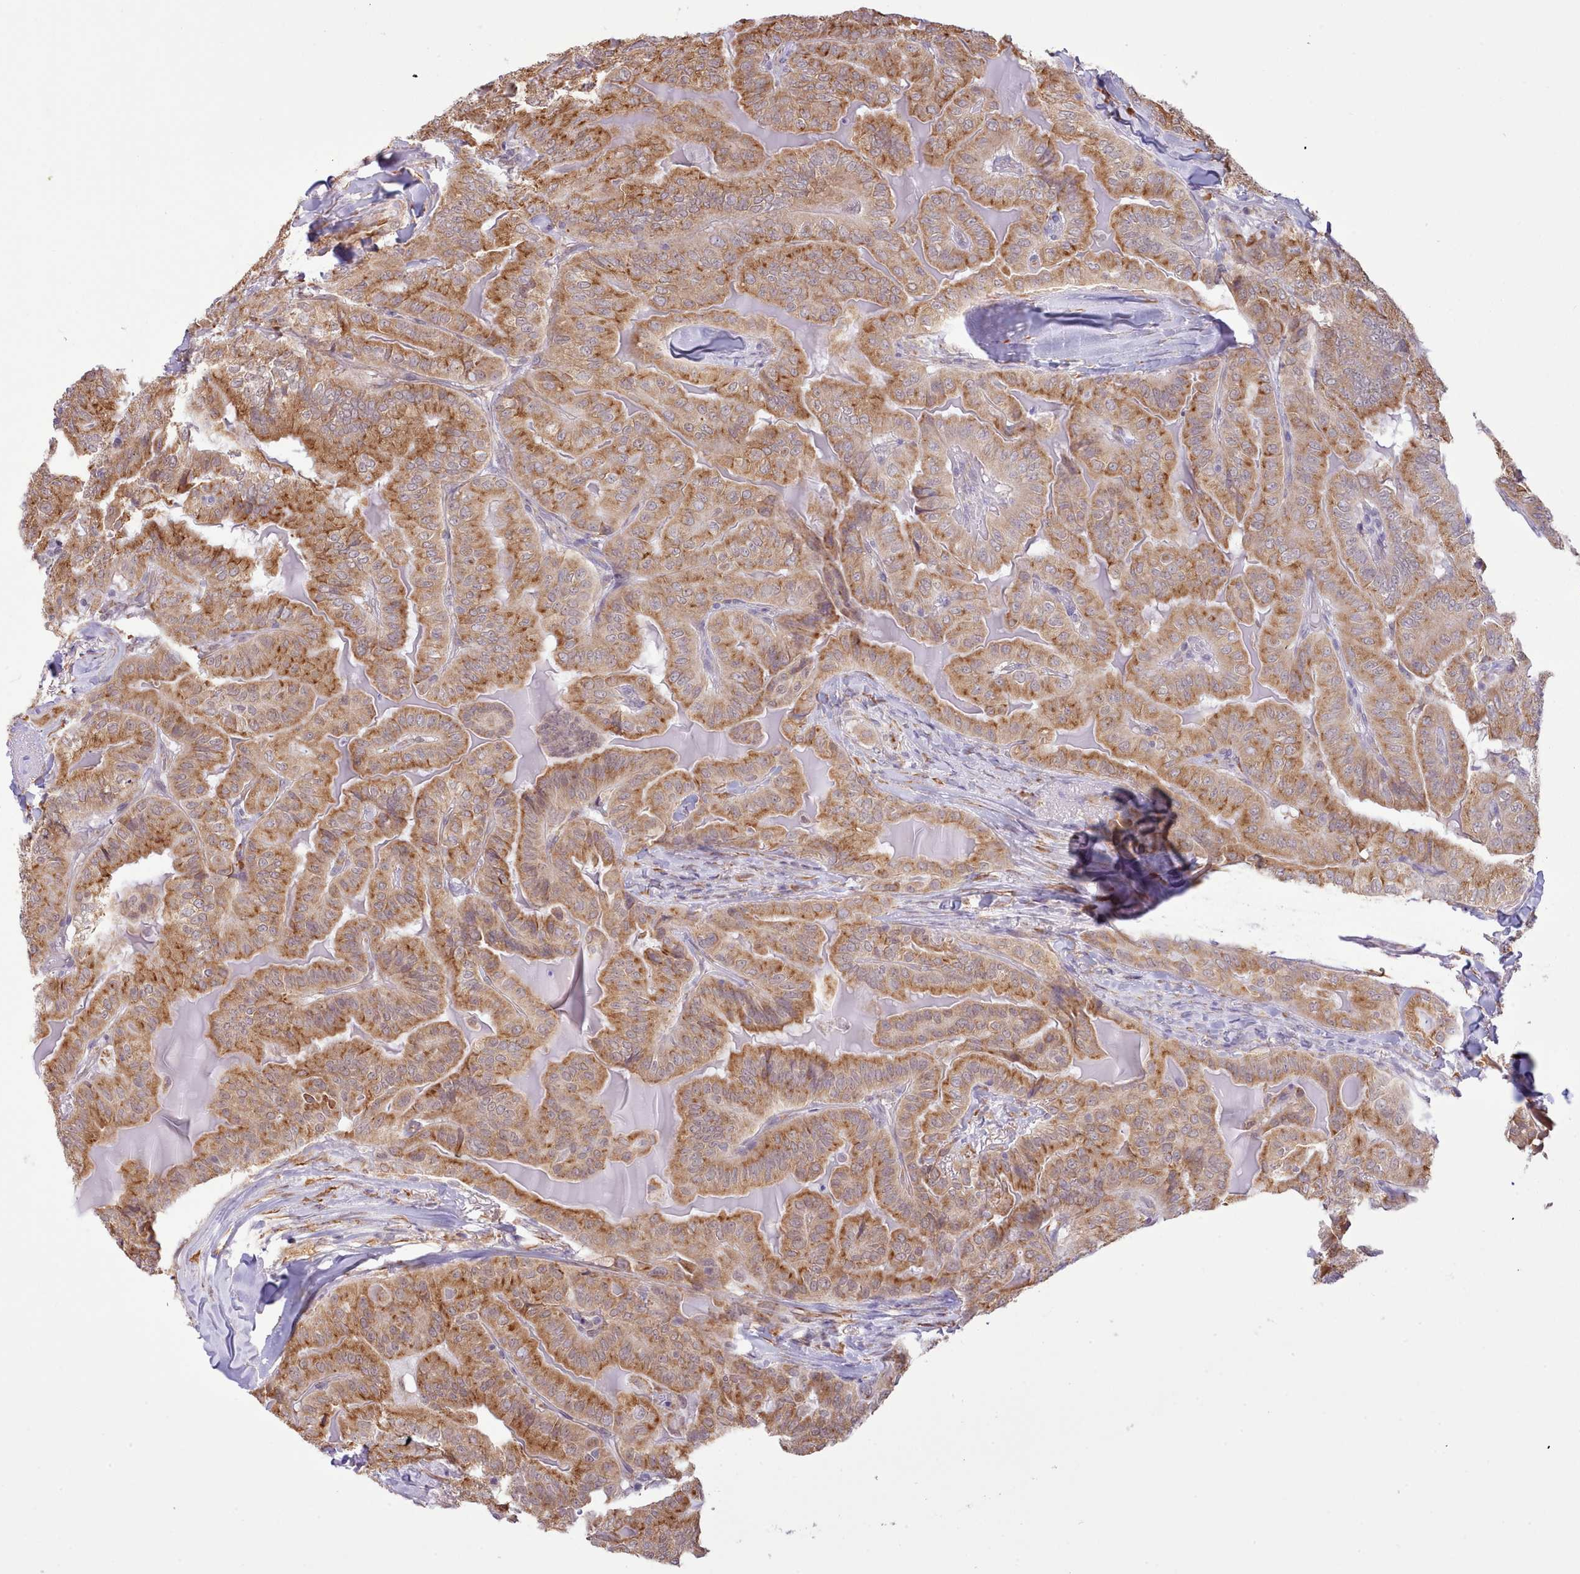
{"staining": {"intensity": "moderate", "quantity": ">75%", "location": "cytoplasmic/membranous"}, "tissue": "thyroid cancer", "cell_type": "Tumor cells", "image_type": "cancer", "snomed": [{"axis": "morphology", "description": "Papillary adenocarcinoma, NOS"}, {"axis": "topography", "description": "Thyroid gland"}], "caption": "Immunohistochemistry of thyroid cancer (papillary adenocarcinoma) displays medium levels of moderate cytoplasmic/membranous positivity in about >75% of tumor cells.", "gene": "SEC61B", "patient": {"sex": "female", "age": 68}}